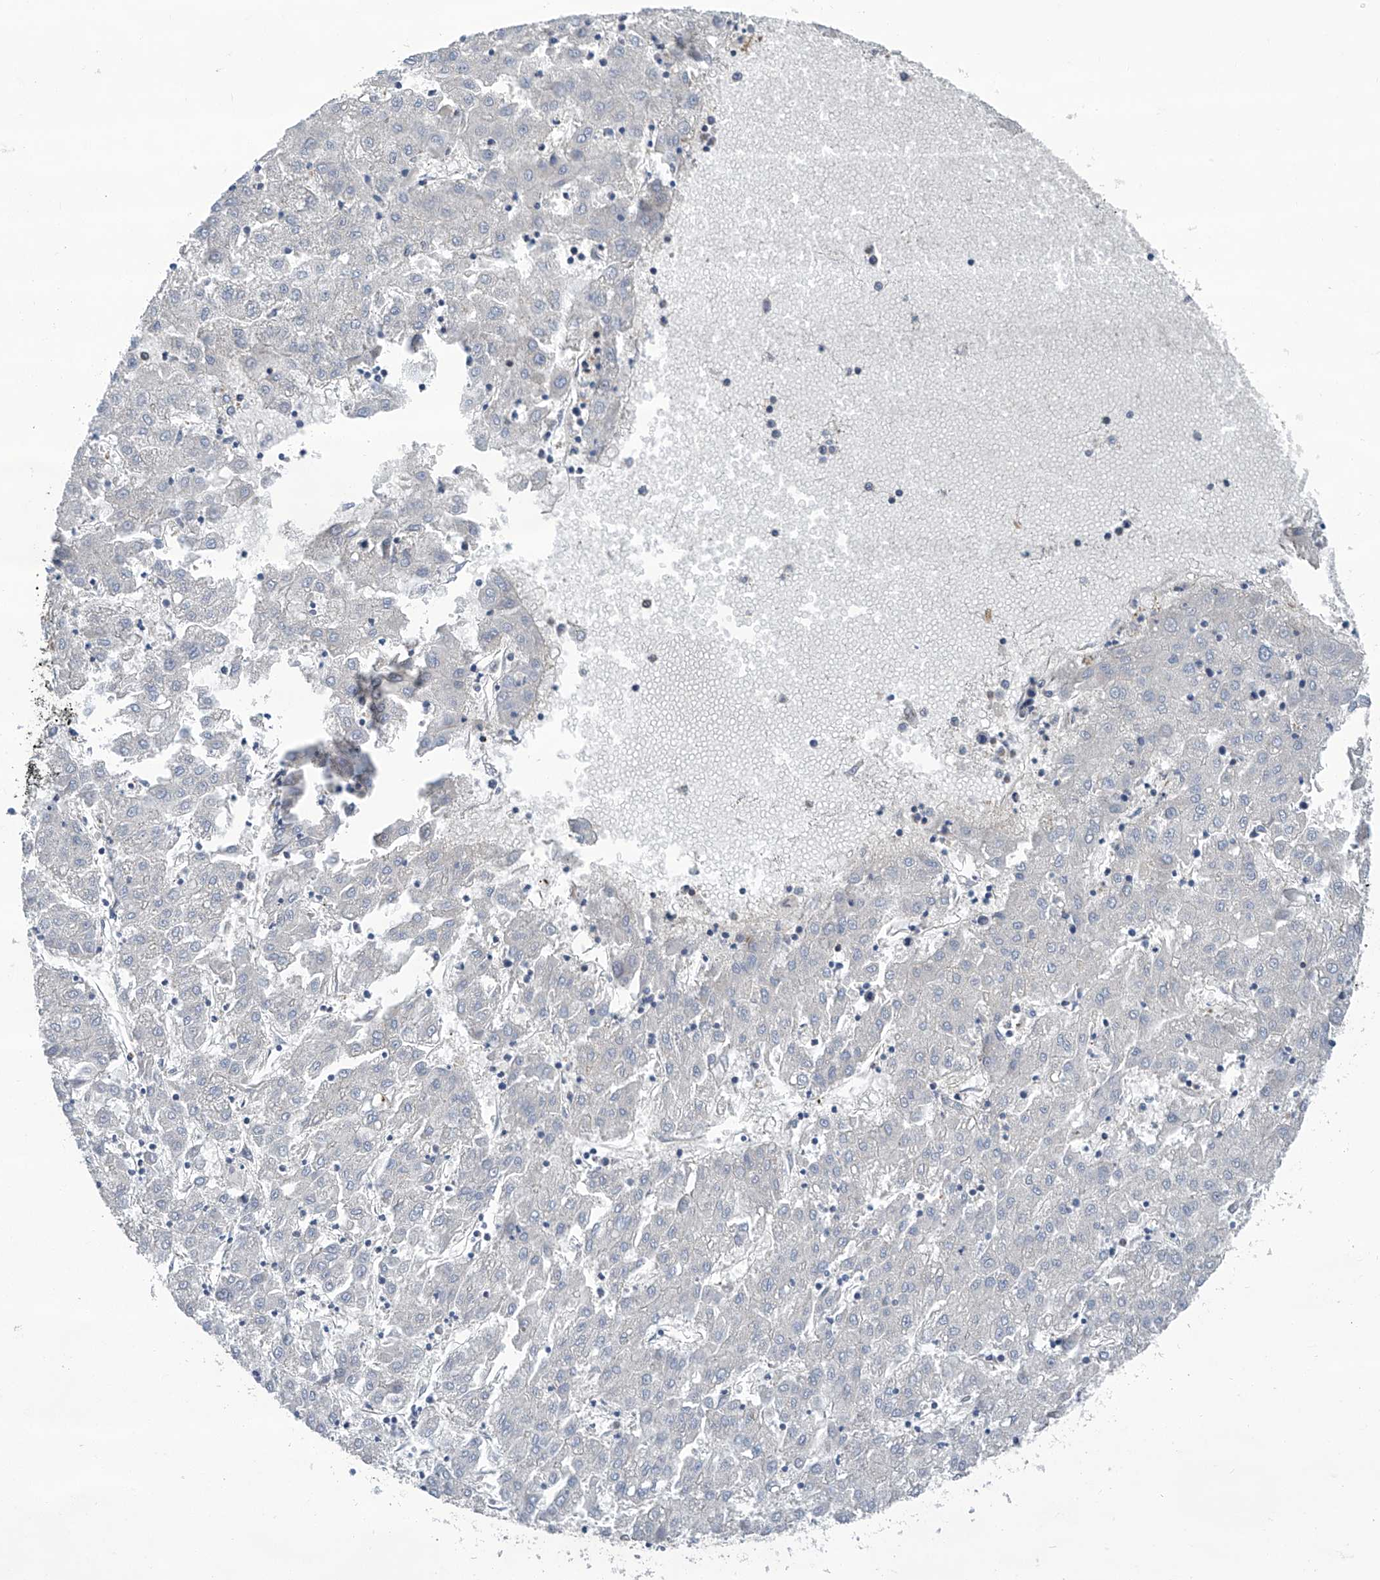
{"staining": {"intensity": "negative", "quantity": "none", "location": "none"}, "tissue": "liver cancer", "cell_type": "Tumor cells", "image_type": "cancer", "snomed": [{"axis": "morphology", "description": "Carcinoma, Hepatocellular, NOS"}, {"axis": "topography", "description": "Liver"}], "caption": "IHC photomicrograph of neoplastic tissue: liver cancer stained with DAB (3,3'-diaminobenzidine) displays no significant protein staining in tumor cells.", "gene": "SMAP1", "patient": {"sex": "male", "age": 72}}